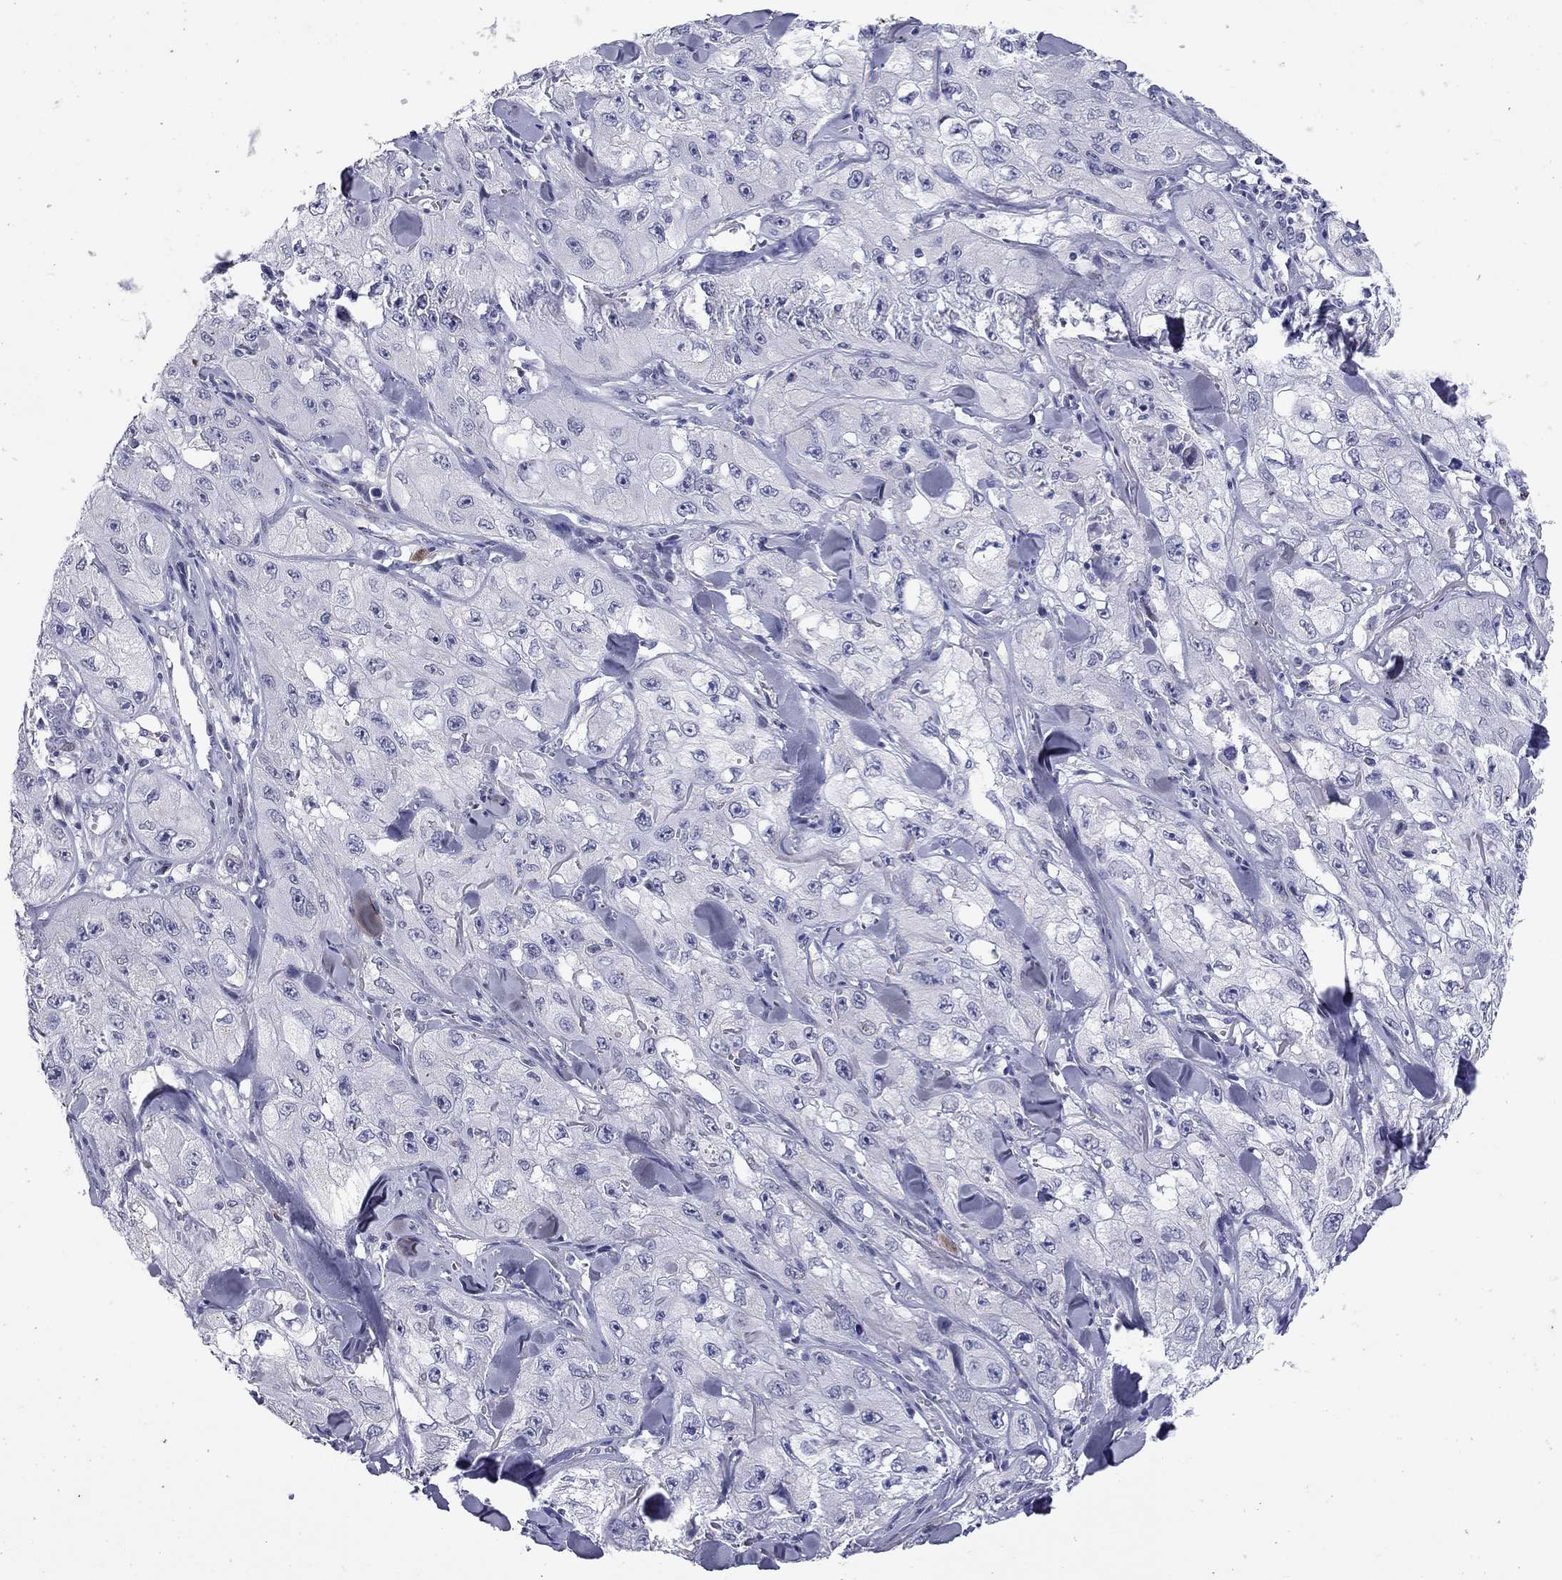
{"staining": {"intensity": "negative", "quantity": "none", "location": "none"}, "tissue": "skin cancer", "cell_type": "Tumor cells", "image_type": "cancer", "snomed": [{"axis": "morphology", "description": "Squamous cell carcinoma, NOS"}, {"axis": "topography", "description": "Skin"}, {"axis": "topography", "description": "Subcutis"}], "caption": "Immunohistochemical staining of squamous cell carcinoma (skin) displays no significant expression in tumor cells.", "gene": "C8orf88", "patient": {"sex": "male", "age": 73}}